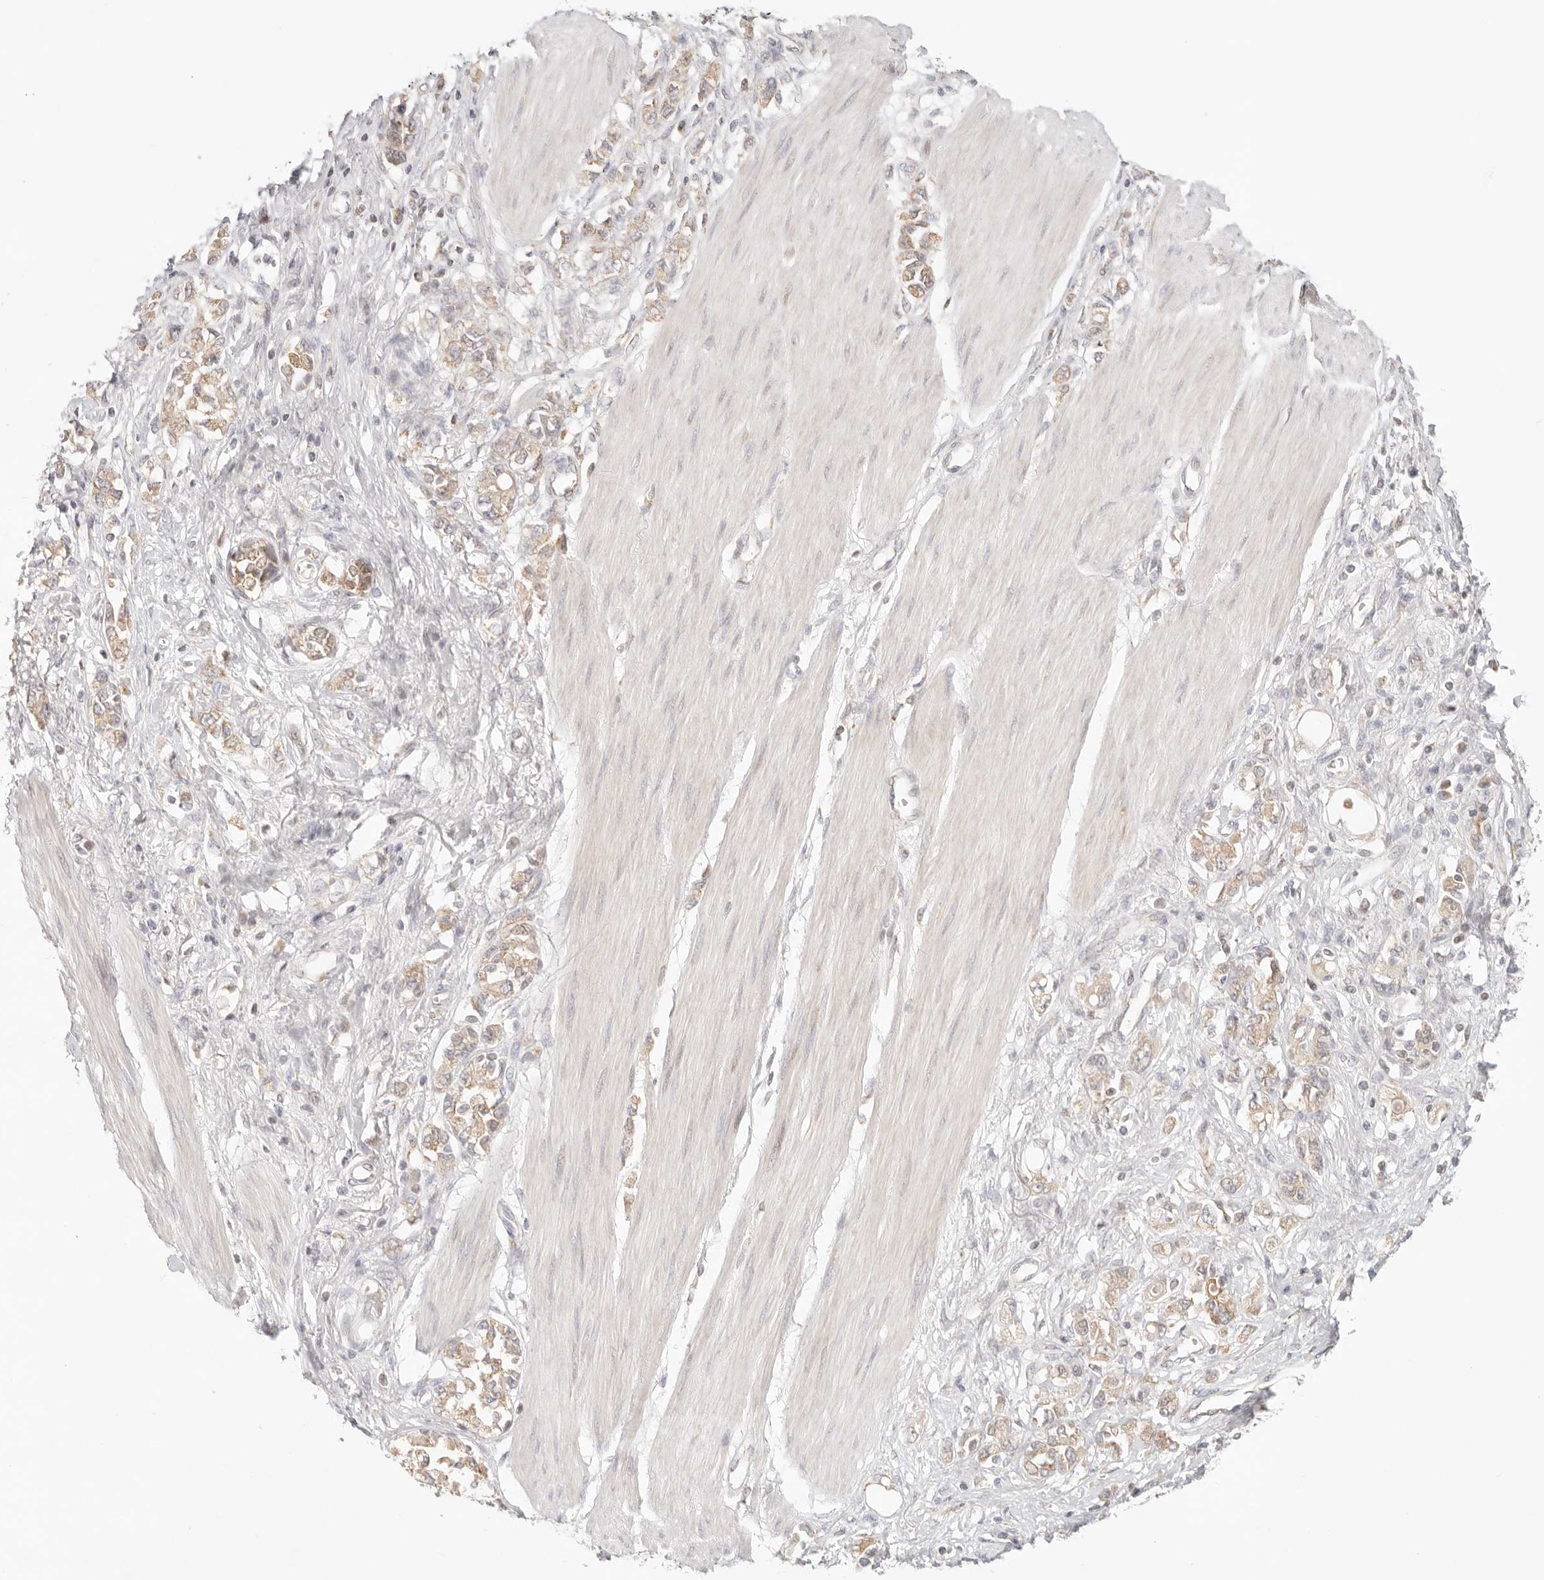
{"staining": {"intensity": "weak", "quantity": ">75%", "location": "cytoplasmic/membranous"}, "tissue": "stomach cancer", "cell_type": "Tumor cells", "image_type": "cancer", "snomed": [{"axis": "morphology", "description": "Adenocarcinoma, NOS"}, {"axis": "topography", "description": "Stomach"}], "caption": "IHC of human stomach cancer demonstrates low levels of weak cytoplasmic/membranous staining in approximately >75% of tumor cells.", "gene": "COA6", "patient": {"sex": "female", "age": 76}}